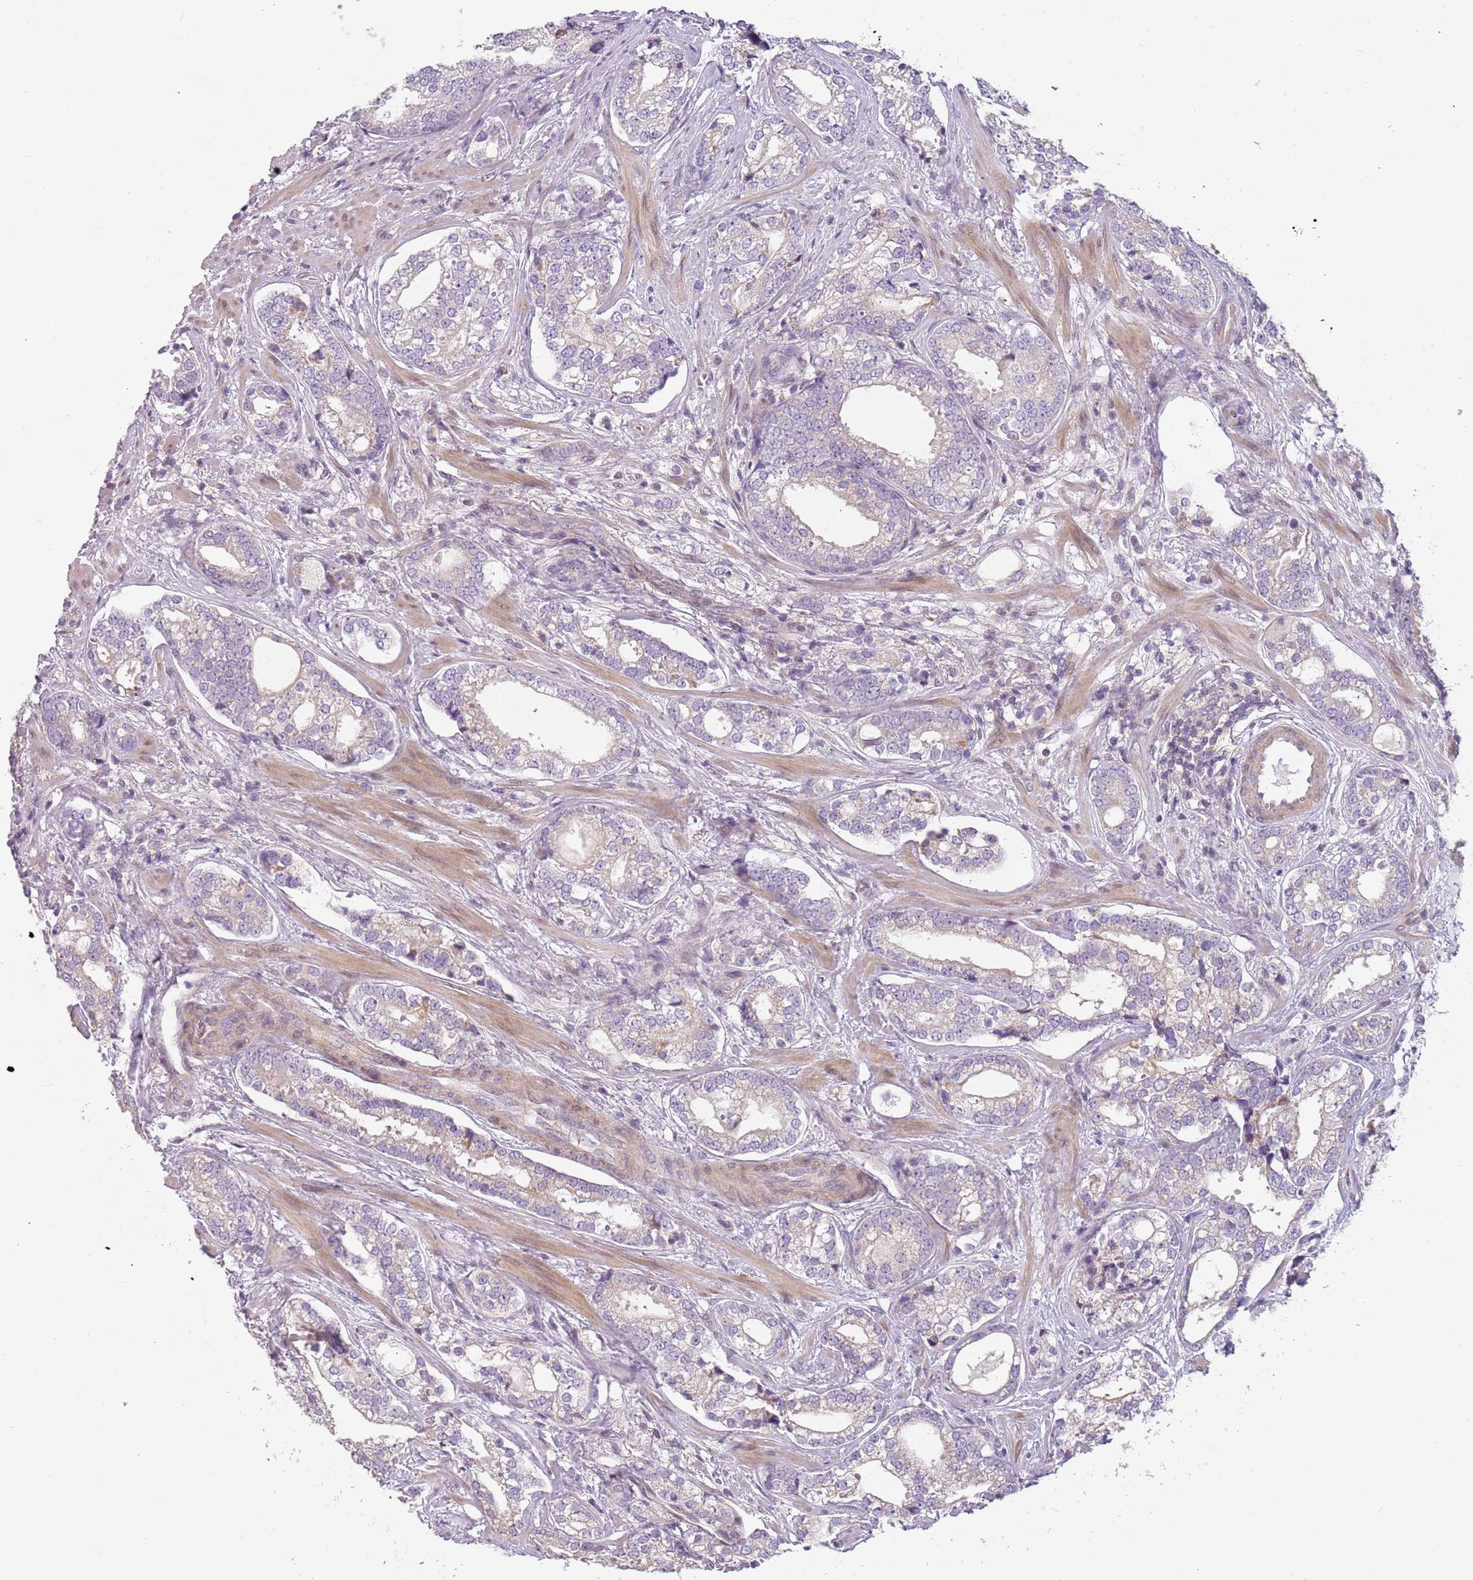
{"staining": {"intensity": "negative", "quantity": "none", "location": "none"}, "tissue": "prostate cancer", "cell_type": "Tumor cells", "image_type": "cancer", "snomed": [{"axis": "morphology", "description": "Adenocarcinoma, High grade"}, {"axis": "topography", "description": "Prostate"}], "caption": "This is an immunohistochemistry (IHC) histopathology image of human prostate high-grade adenocarcinoma. There is no expression in tumor cells.", "gene": "DEFB116", "patient": {"sex": "male", "age": 75}}